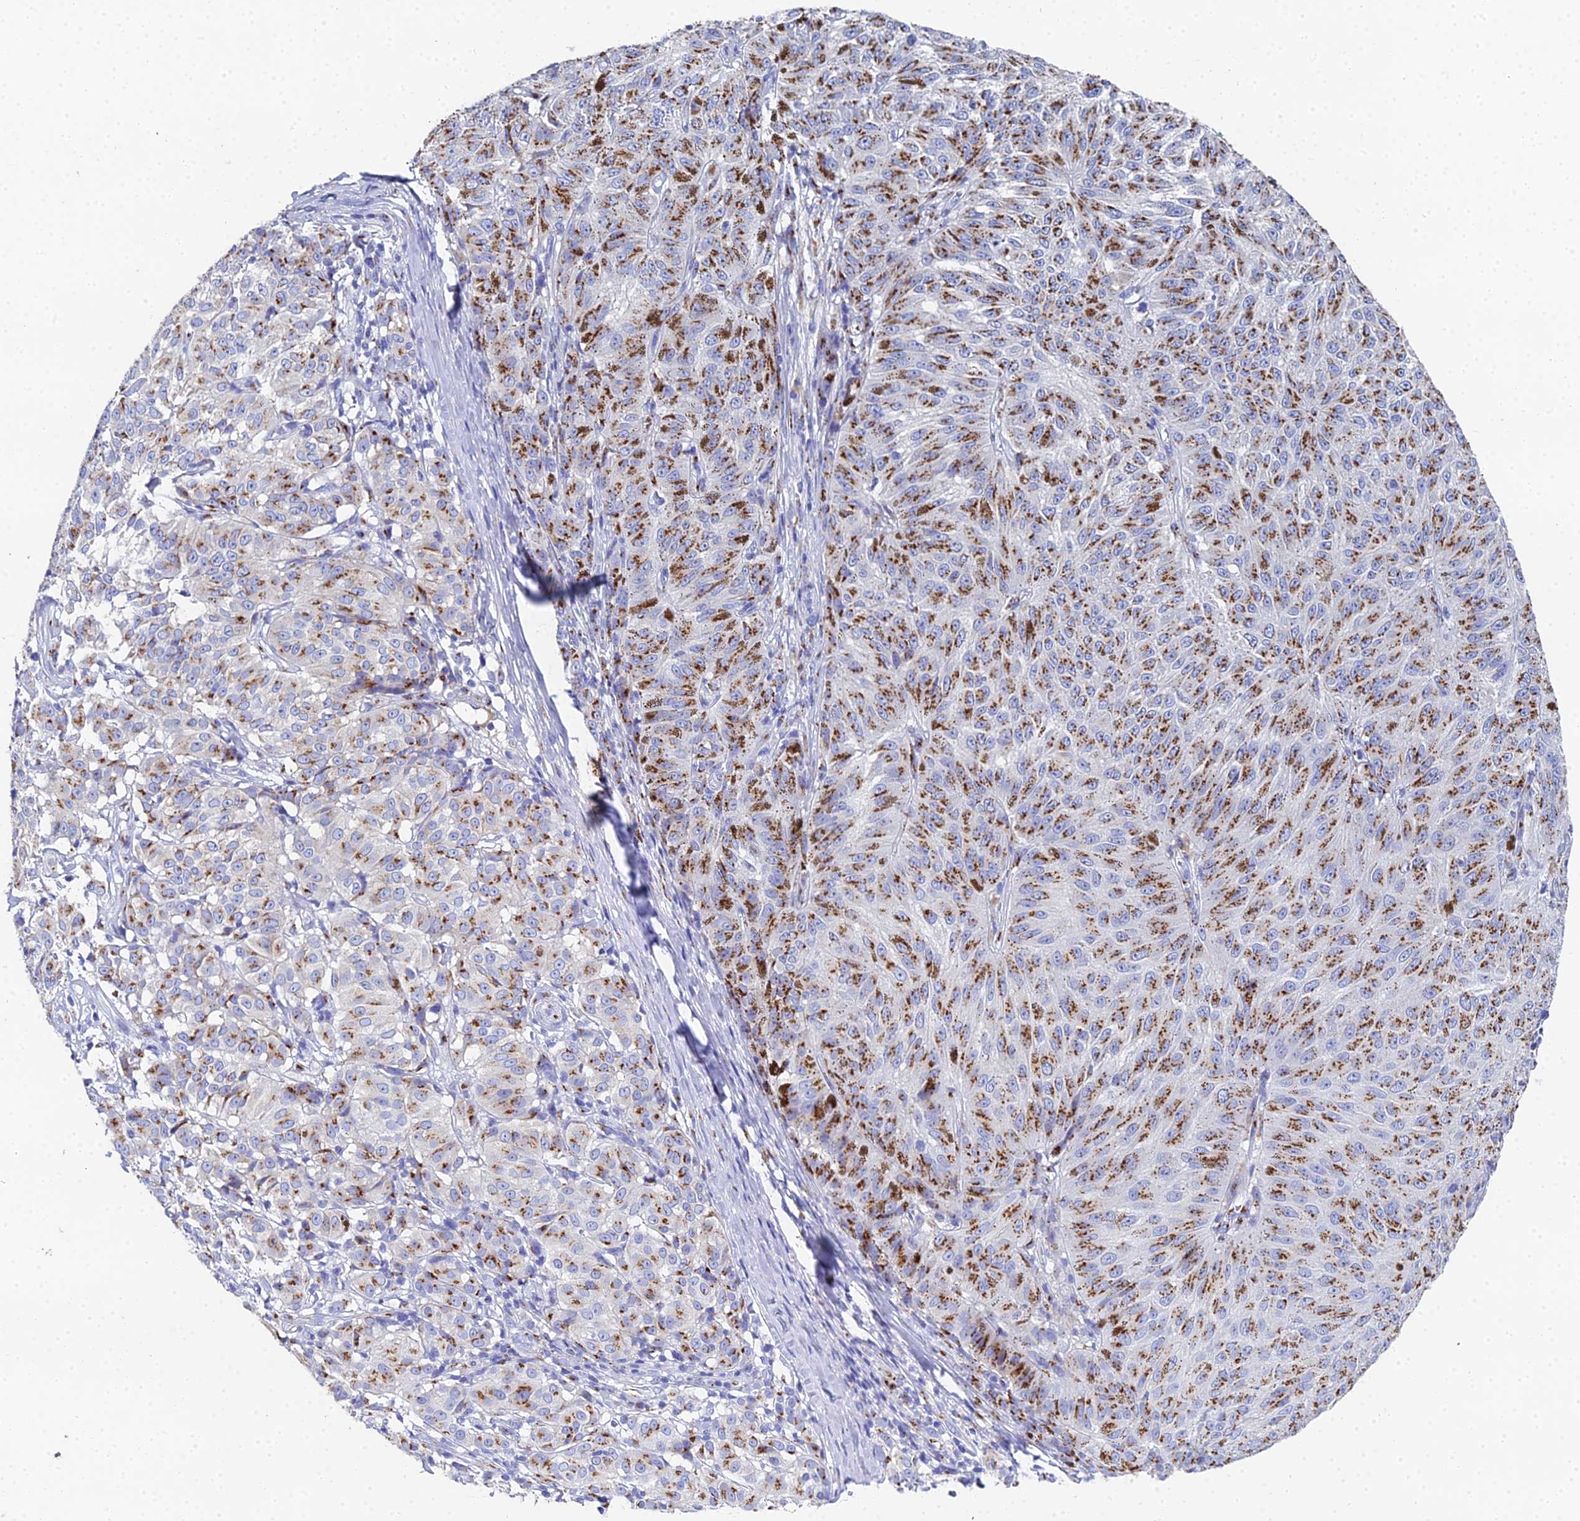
{"staining": {"intensity": "moderate", "quantity": ">75%", "location": "cytoplasmic/membranous"}, "tissue": "melanoma", "cell_type": "Tumor cells", "image_type": "cancer", "snomed": [{"axis": "morphology", "description": "Malignant melanoma, NOS"}, {"axis": "topography", "description": "Skin"}], "caption": "Immunohistochemical staining of malignant melanoma exhibits medium levels of moderate cytoplasmic/membranous protein positivity in about >75% of tumor cells.", "gene": "ENSG00000268674", "patient": {"sex": "female", "age": 72}}